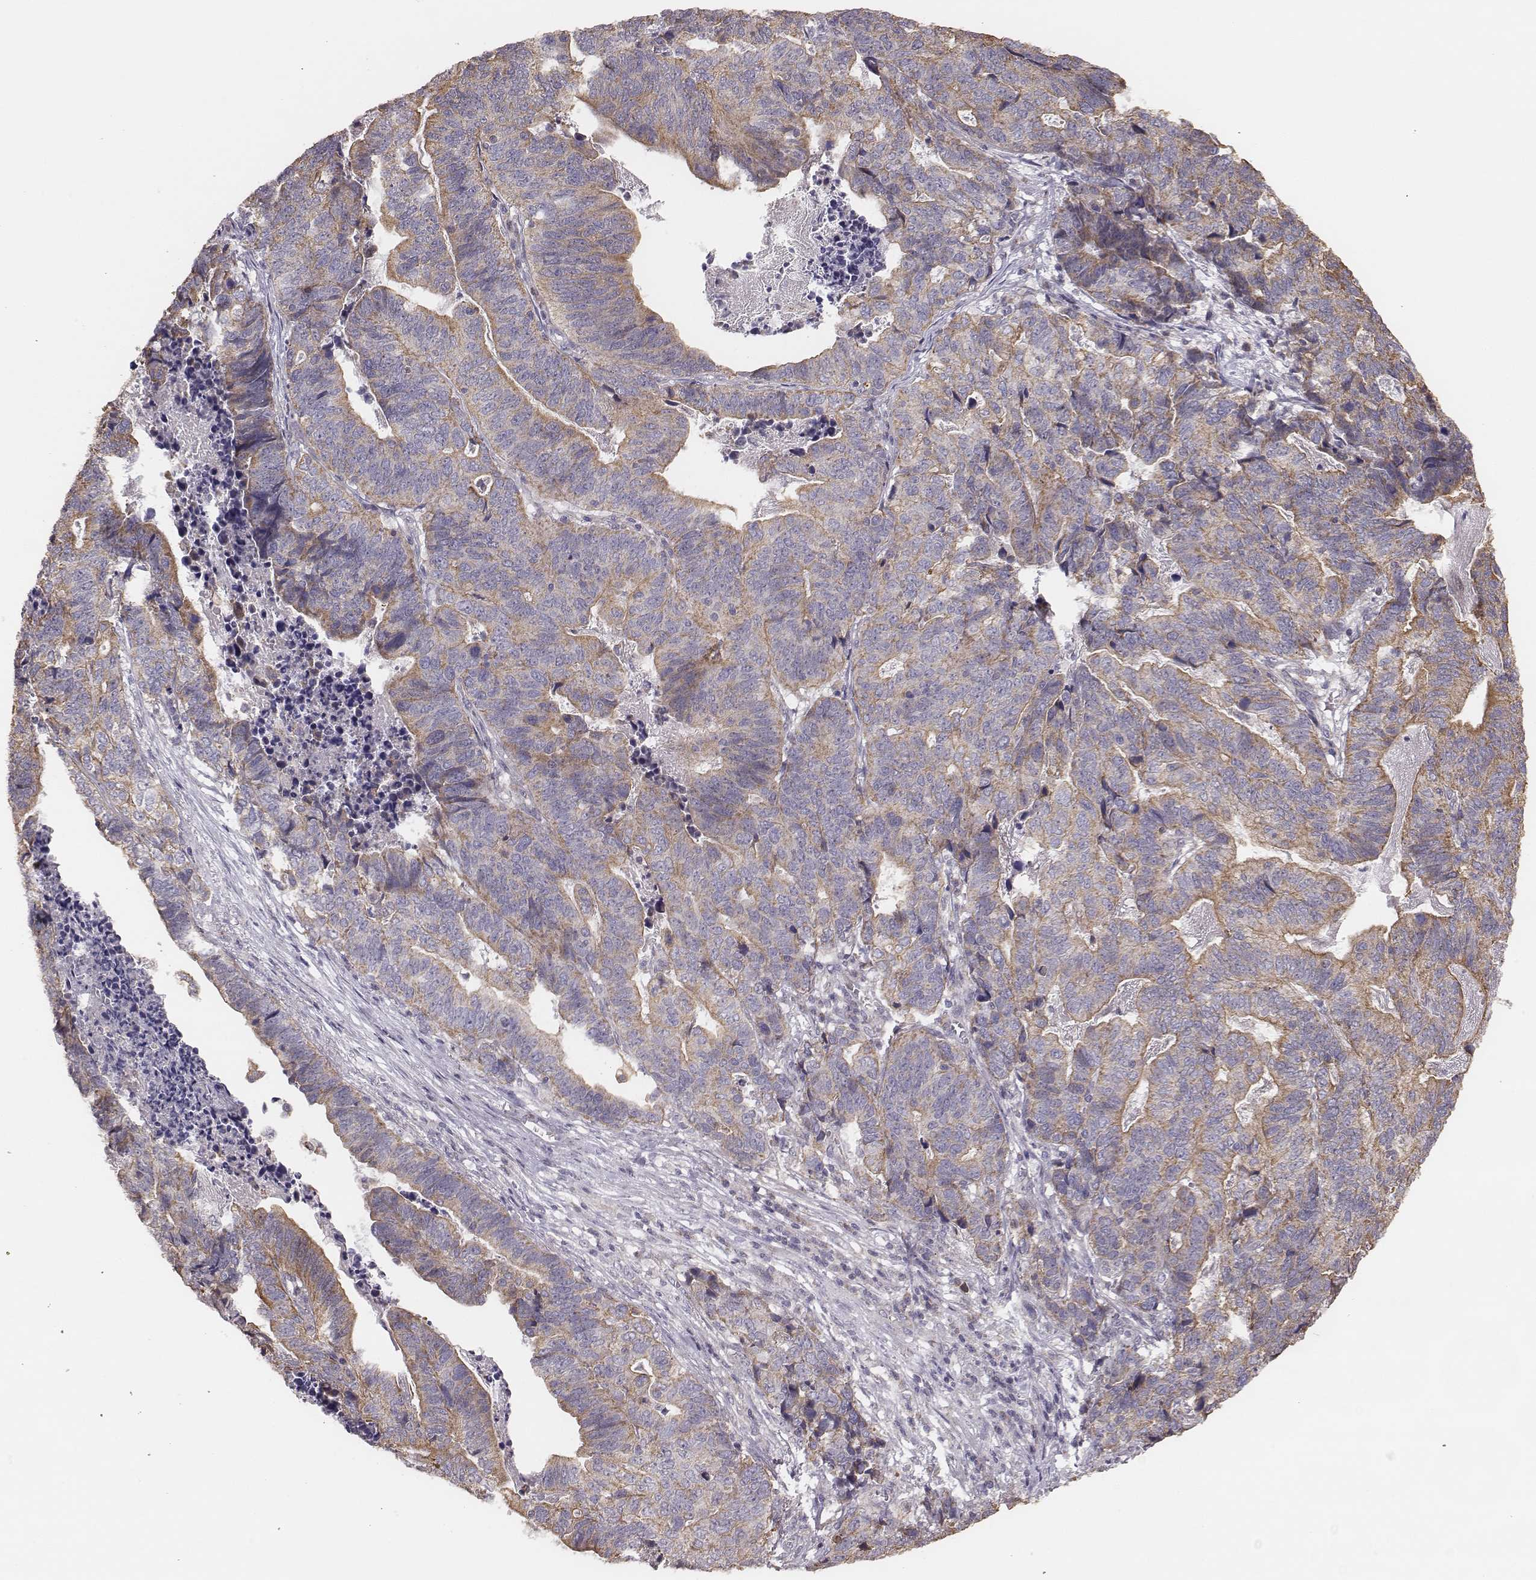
{"staining": {"intensity": "weak", "quantity": ">75%", "location": "cytoplasmic/membranous"}, "tissue": "stomach cancer", "cell_type": "Tumor cells", "image_type": "cancer", "snomed": [{"axis": "morphology", "description": "Adenocarcinoma, NOS"}, {"axis": "topography", "description": "Stomach, upper"}], "caption": "Approximately >75% of tumor cells in human stomach cancer (adenocarcinoma) reveal weak cytoplasmic/membranous protein positivity as visualized by brown immunohistochemical staining.", "gene": "HAVCR1", "patient": {"sex": "female", "age": 67}}